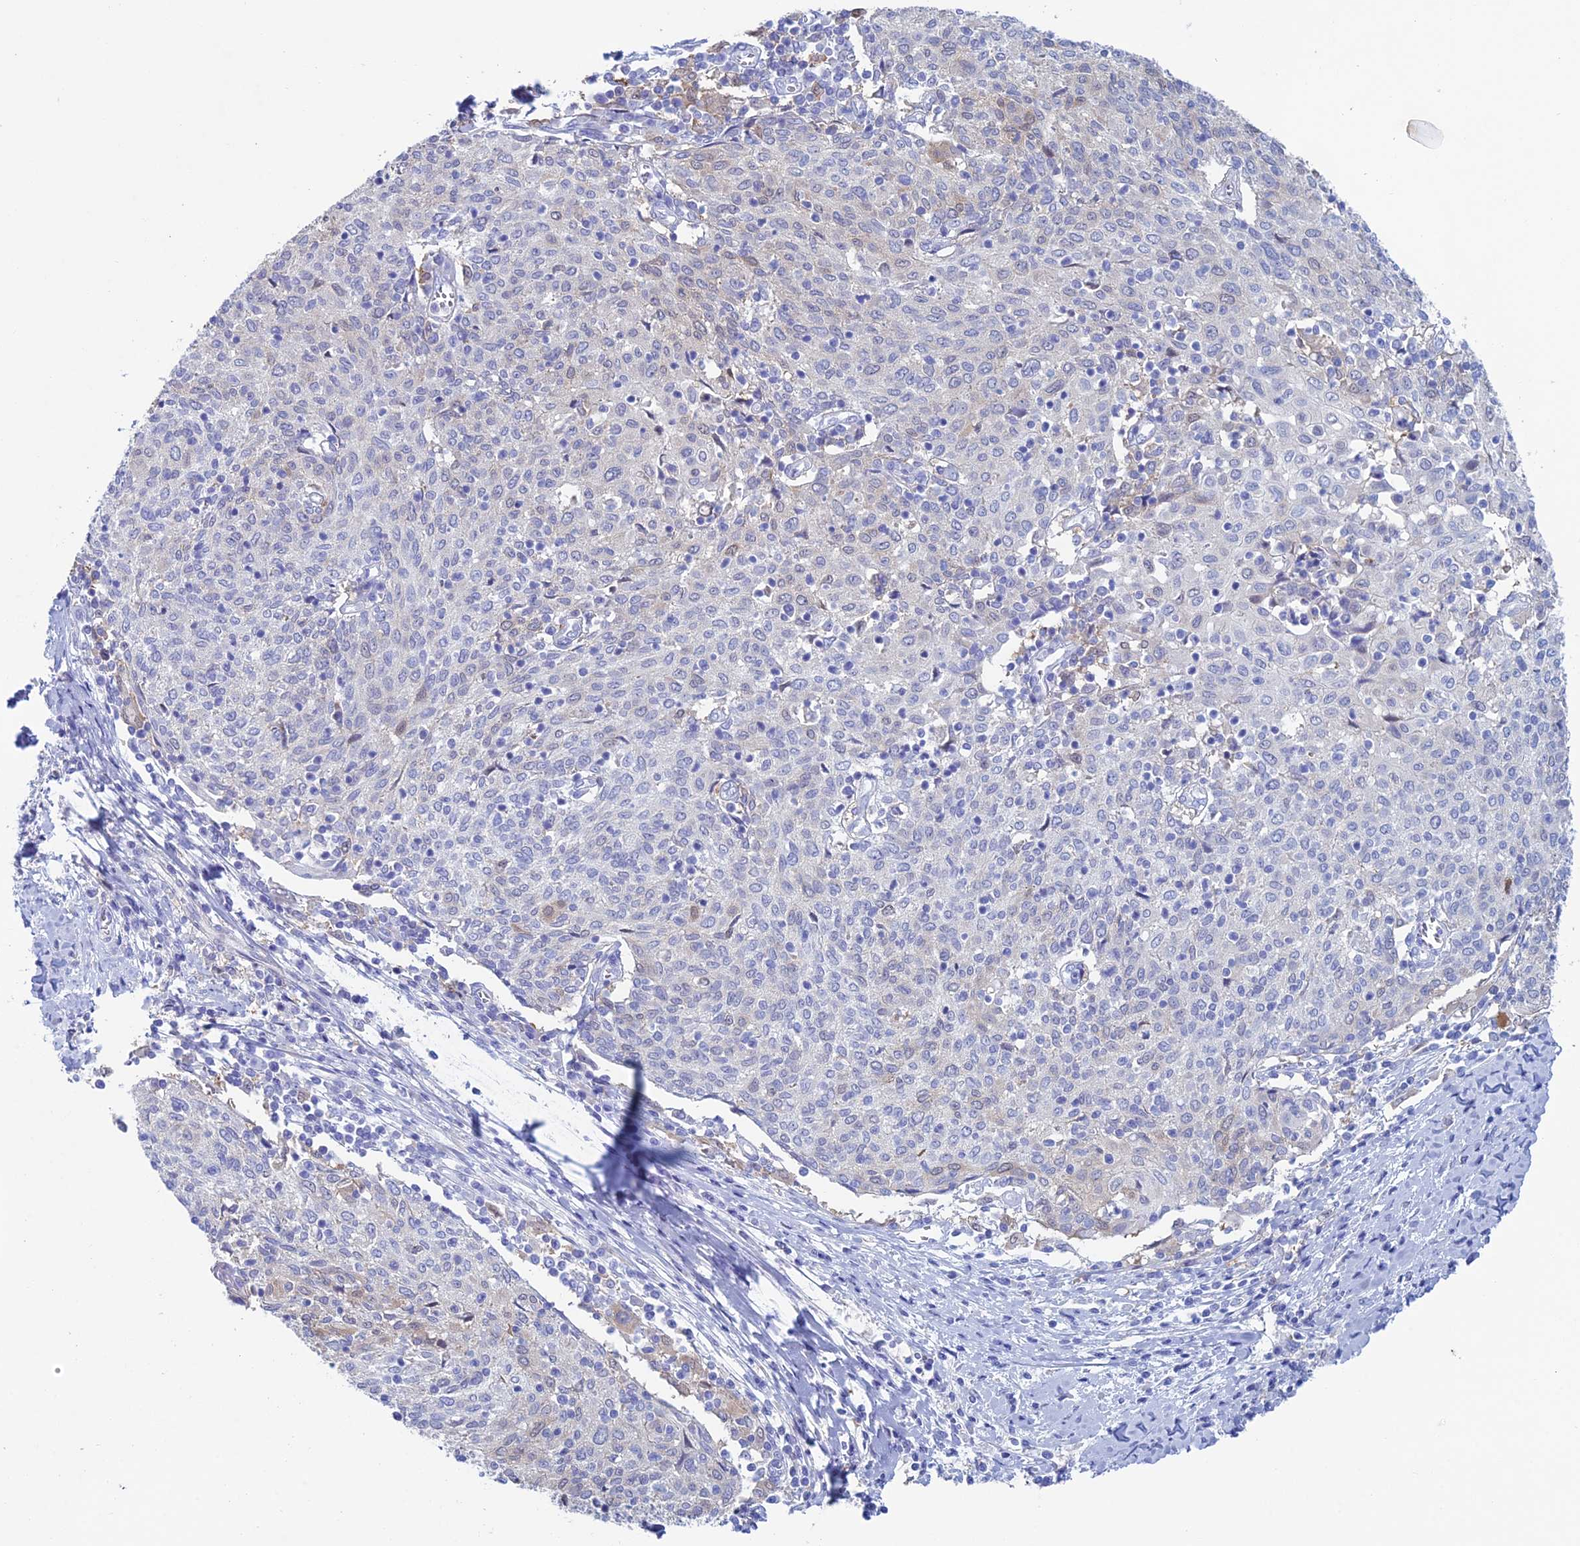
{"staining": {"intensity": "weak", "quantity": "<25%", "location": "cytoplasmic/membranous,nuclear"}, "tissue": "cervical cancer", "cell_type": "Tumor cells", "image_type": "cancer", "snomed": [{"axis": "morphology", "description": "Squamous cell carcinoma, NOS"}, {"axis": "topography", "description": "Cervix"}], "caption": "Tumor cells are negative for protein expression in human squamous cell carcinoma (cervical).", "gene": "KCNK17", "patient": {"sex": "female", "age": 52}}